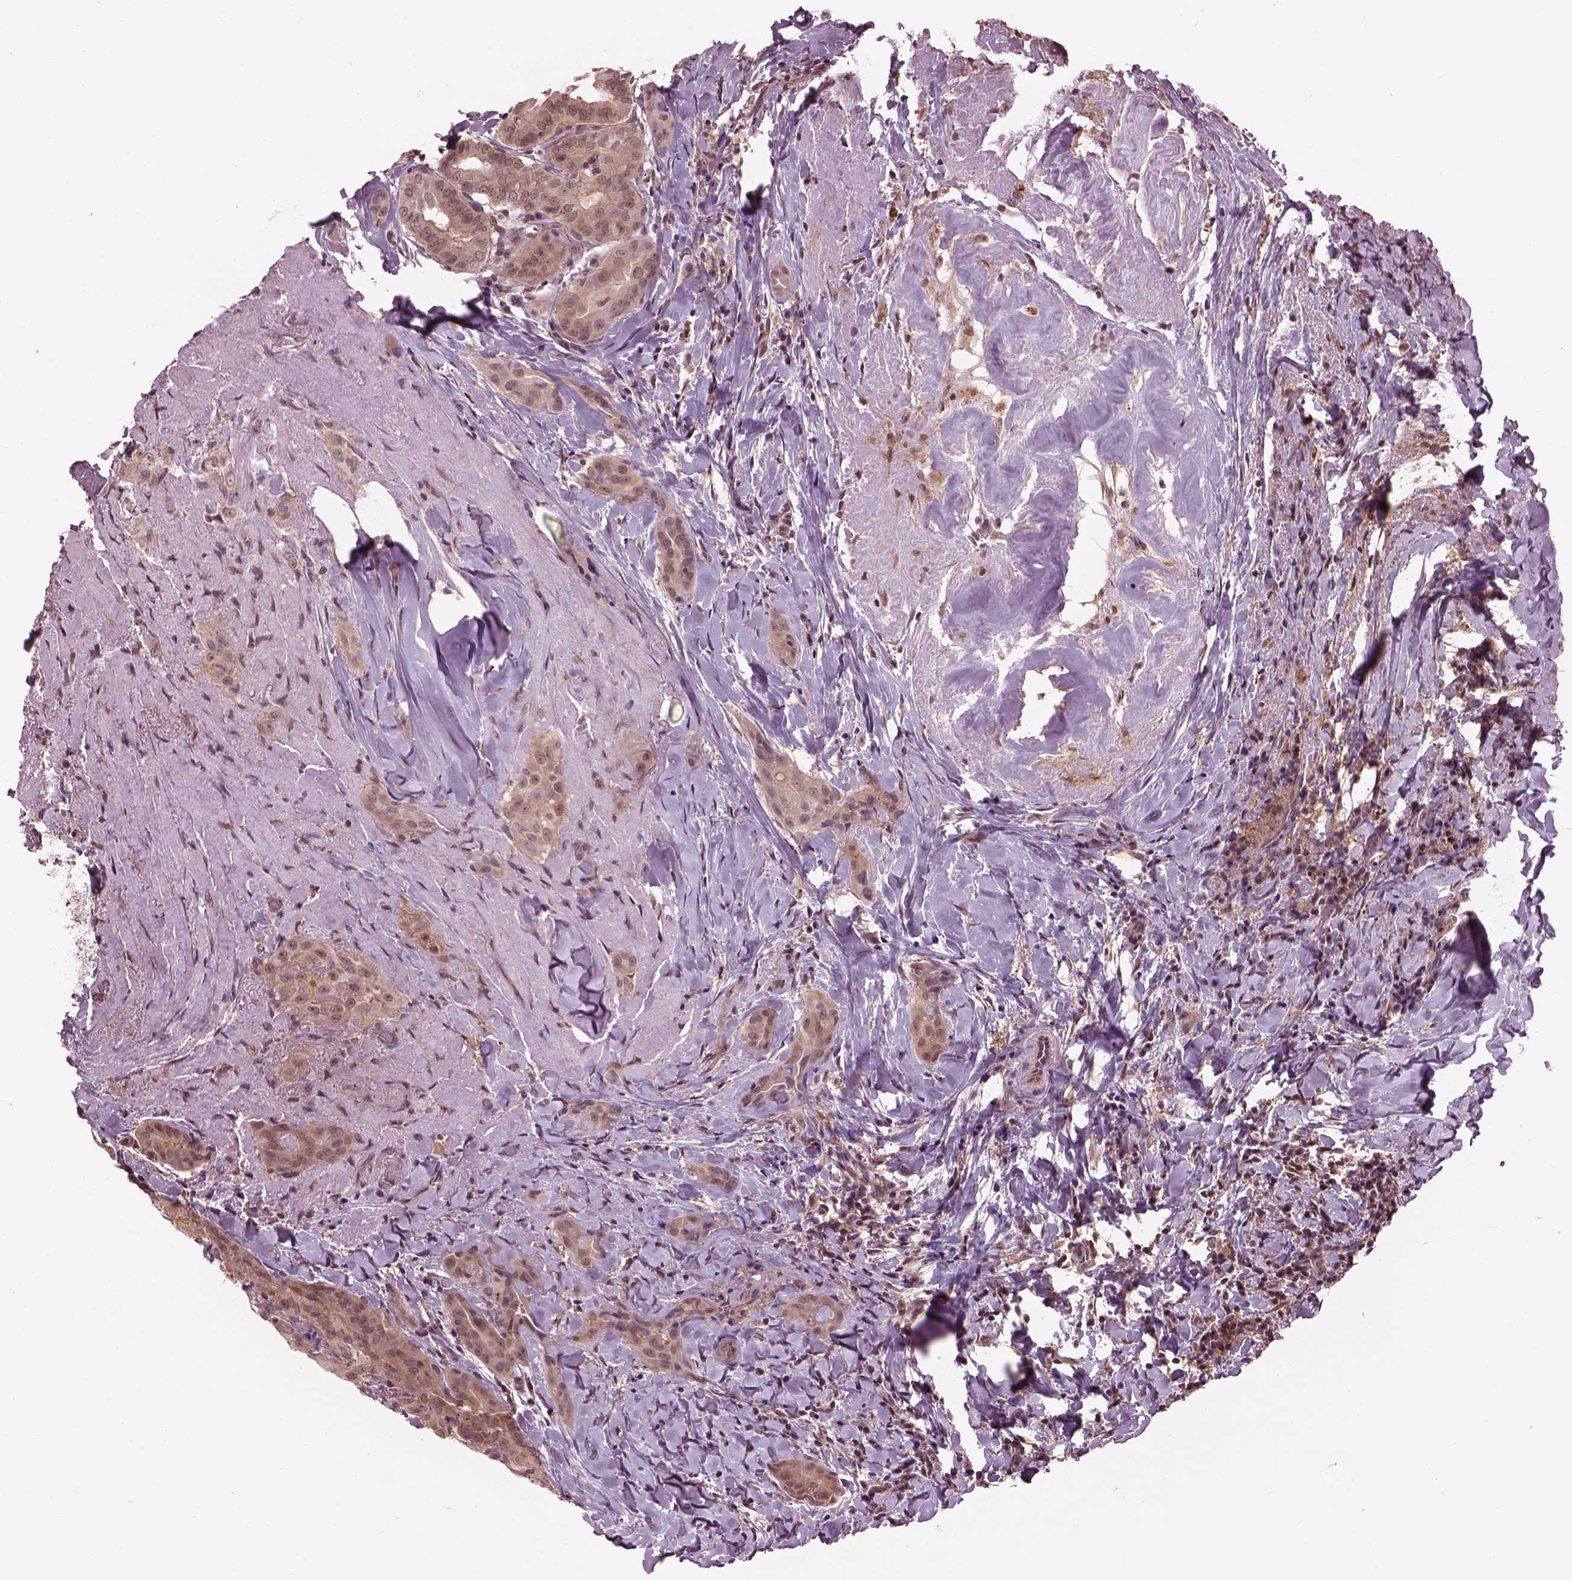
{"staining": {"intensity": "weak", "quantity": "<25%", "location": "cytoplasmic/membranous,nuclear"}, "tissue": "thyroid cancer", "cell_type": "Tumor cells", "image_type": "cancer", "snomed": [{"axis": "morphology", "description": "Papillary adenocarcinoma, NOS"}, {"axis": "morphology", "description": "Papillary adenoma metastatic"}, {"axis": "topography", "description": "Thyroid gland"}], "caption": "Thyroid papillary adenocarcinoma was stained to show a protein in brown. There is no significant staining in tumor cells.", "gene": "SRI", "patient": {"sex": "female", "age": 50}}